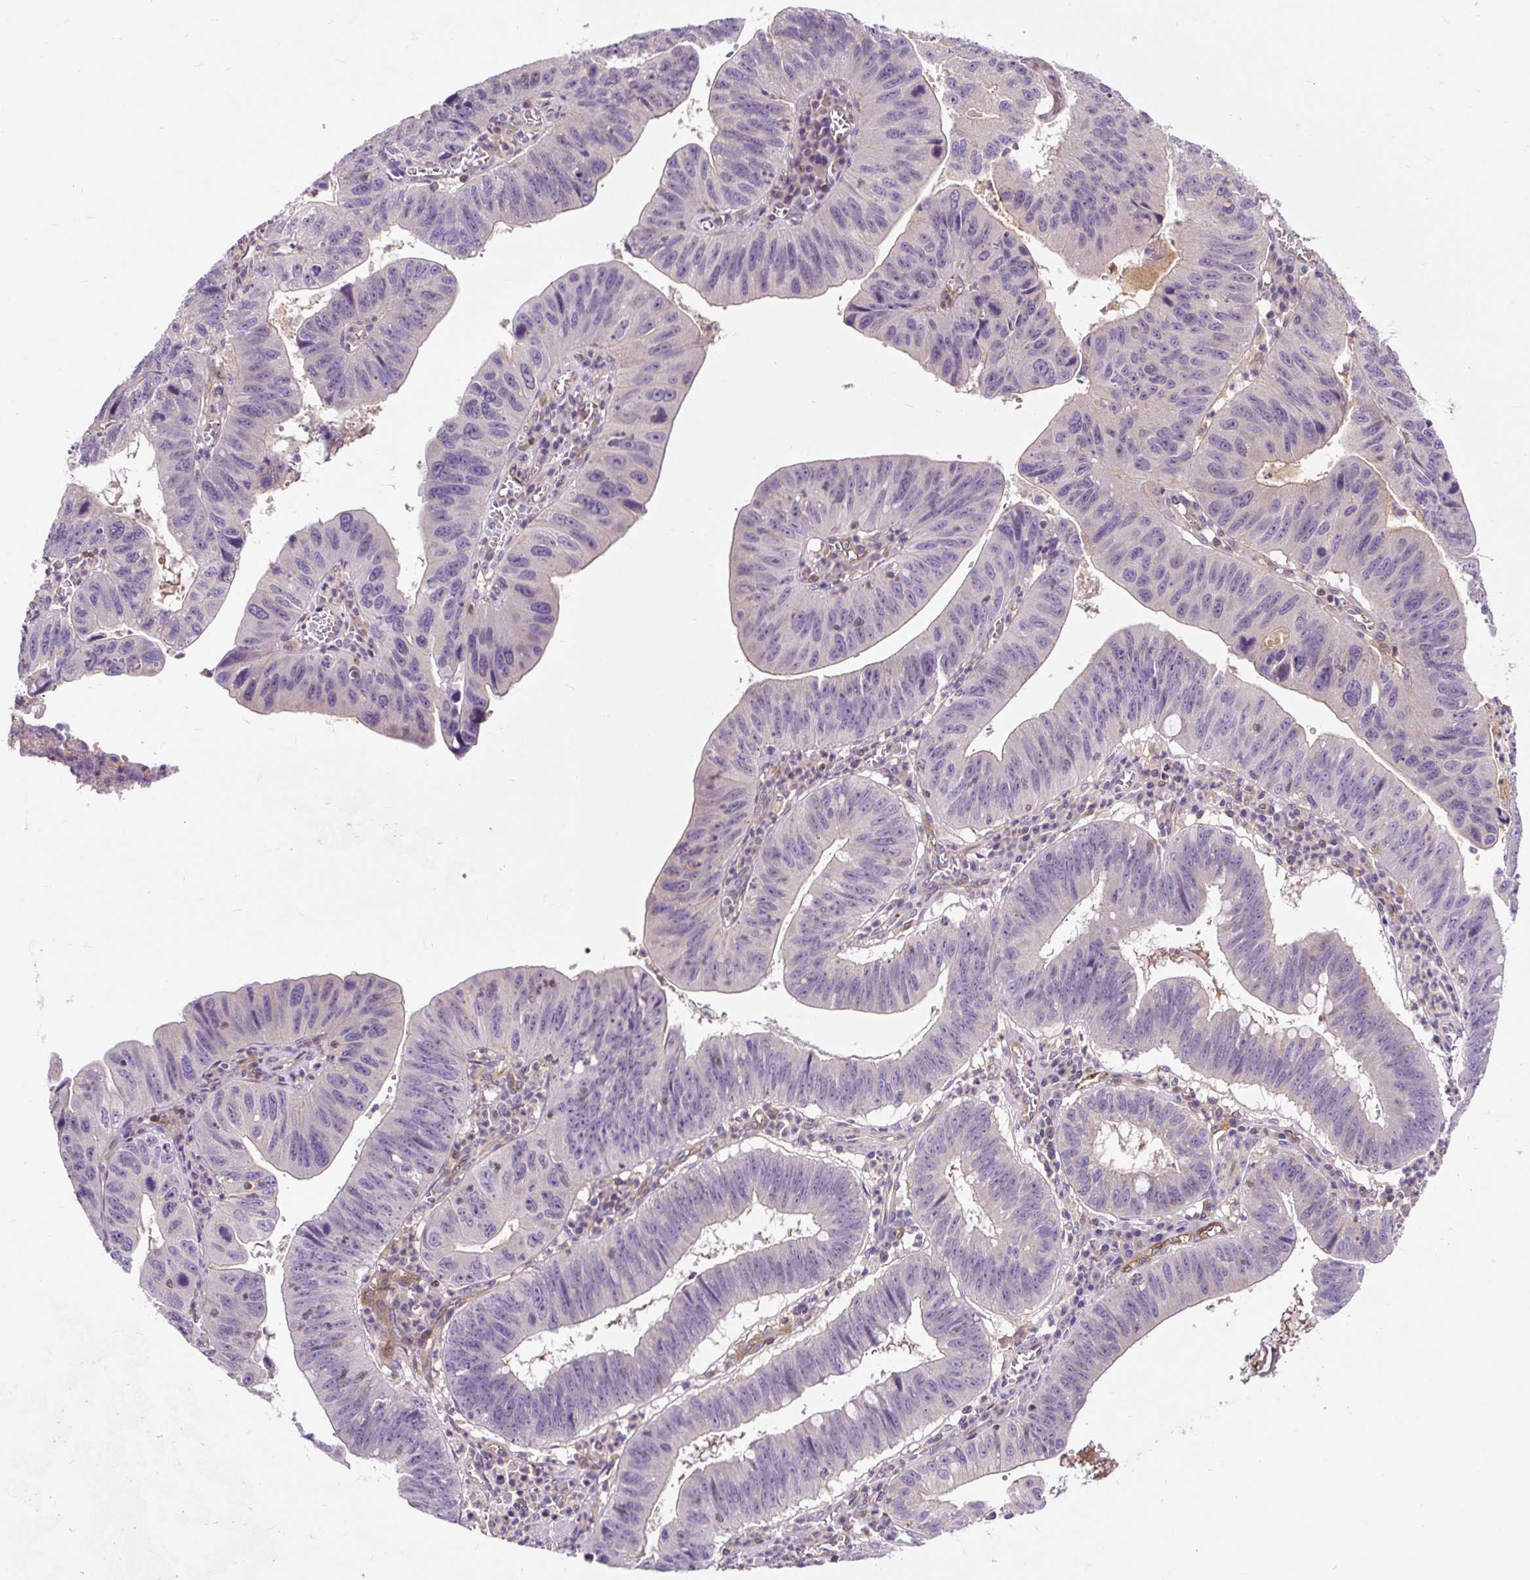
{"staining": {"intensity": "negative", "quantity": "none", "location": "none"}, "tissue": "stomach cancer", "cell_type": "Tumor cells", "image_type": "cancer", "snomed": [{"axis": "morphology", "description": "Adenocarcinoma, NOS"}, {"axis": "topography", "description": "Stomach"}], "caption": "Immunohistochemical staining of stomach adenocarcinoma exhibits no significant staining in tumor cells.", "gene": "PCDHGB3", "patient": {"sex": "male", "age": 59}}